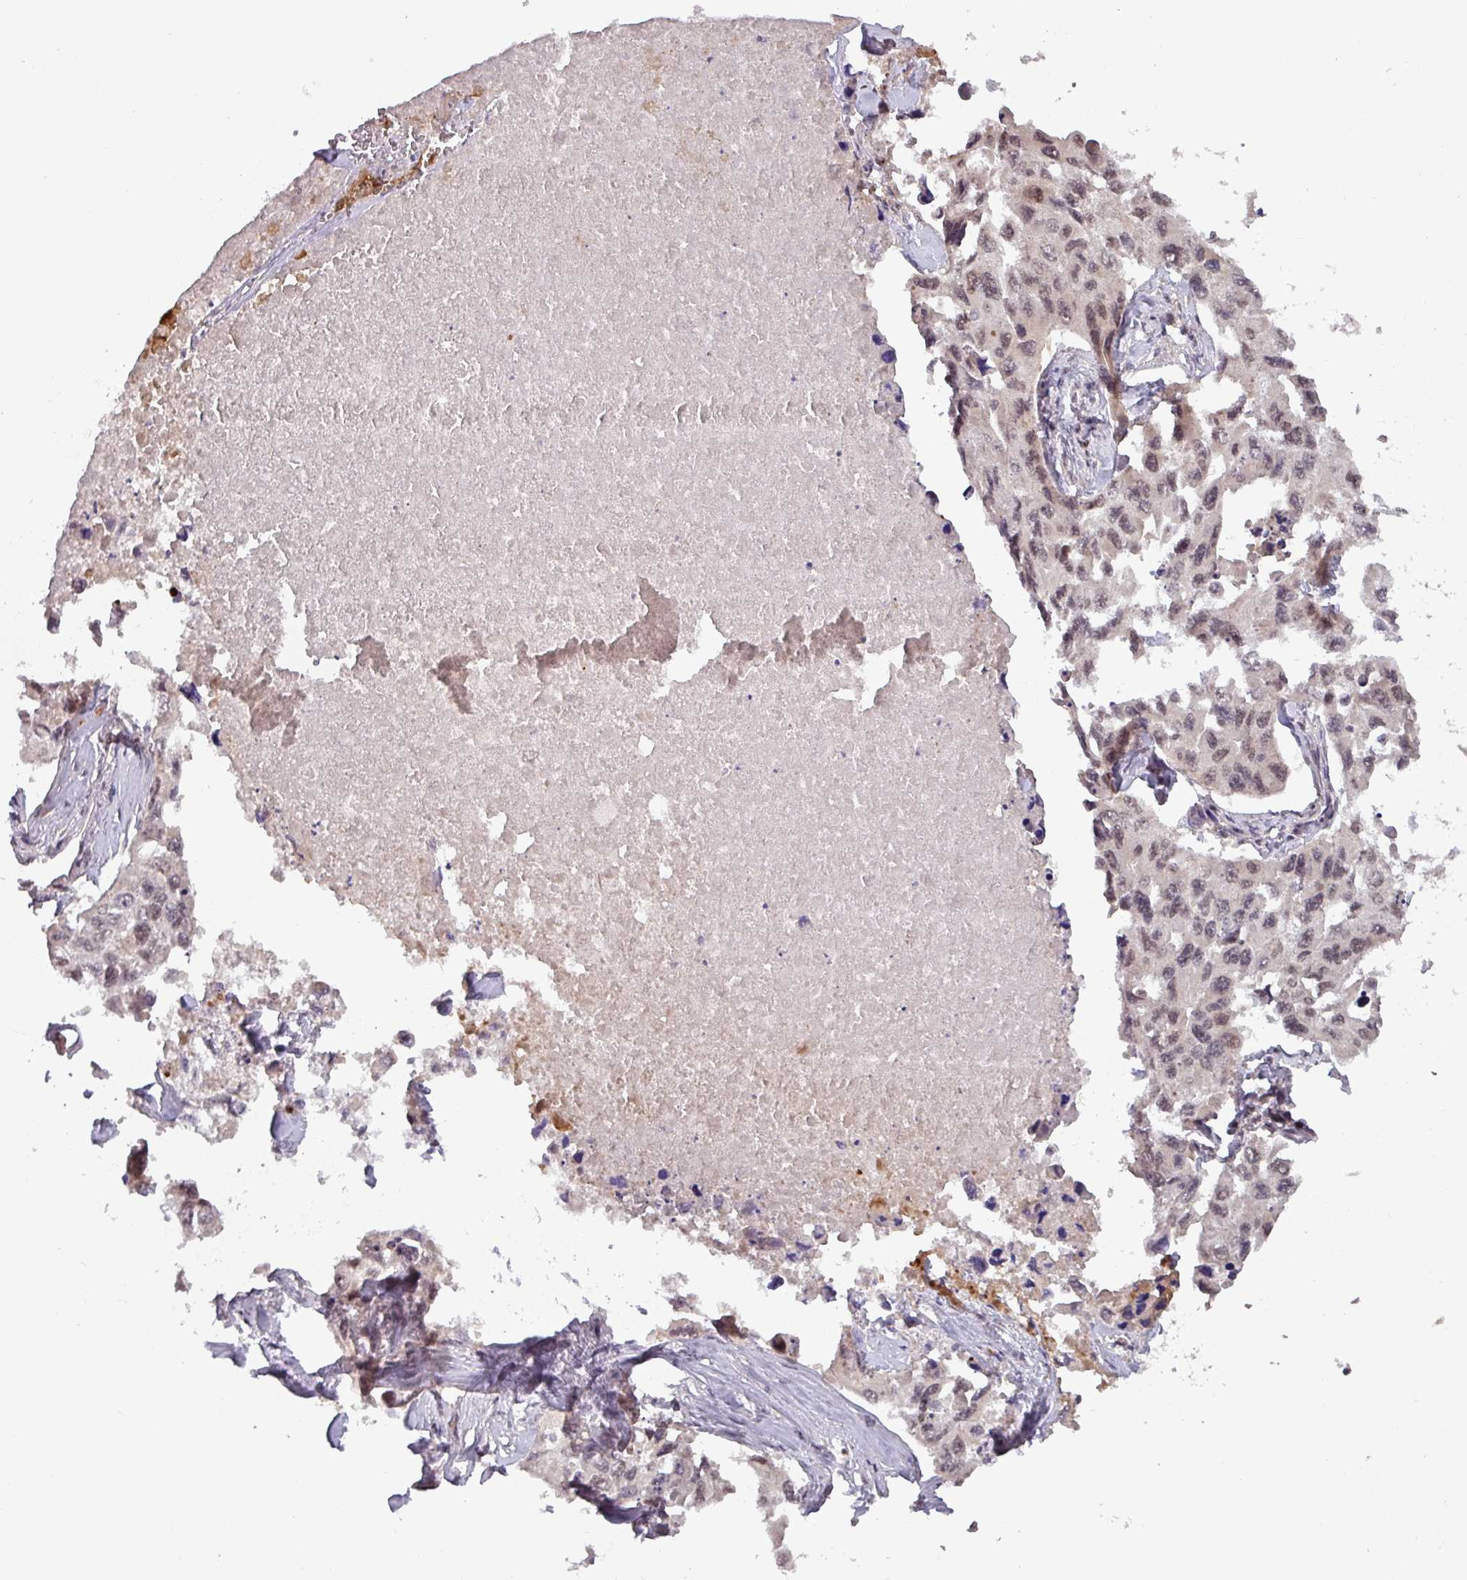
{"staining": {"intensity": "weak", "quantity": "<25%", "location": "nuclear"}, "tissue": "lung cancer", "cell_type": "Tumor cells", "image_type": "cancer", "snomed": [{"axis": "morphology", "description": "Adenocarcinoma, NOS"}, {"axis": "topography", "description": "Lung"}], "caption": "Tumor cells are negative for brown protein staining in adenocarcinoma (lung).", "gene": "NOB1", "patient": {"sex": "male", "age": 64}}